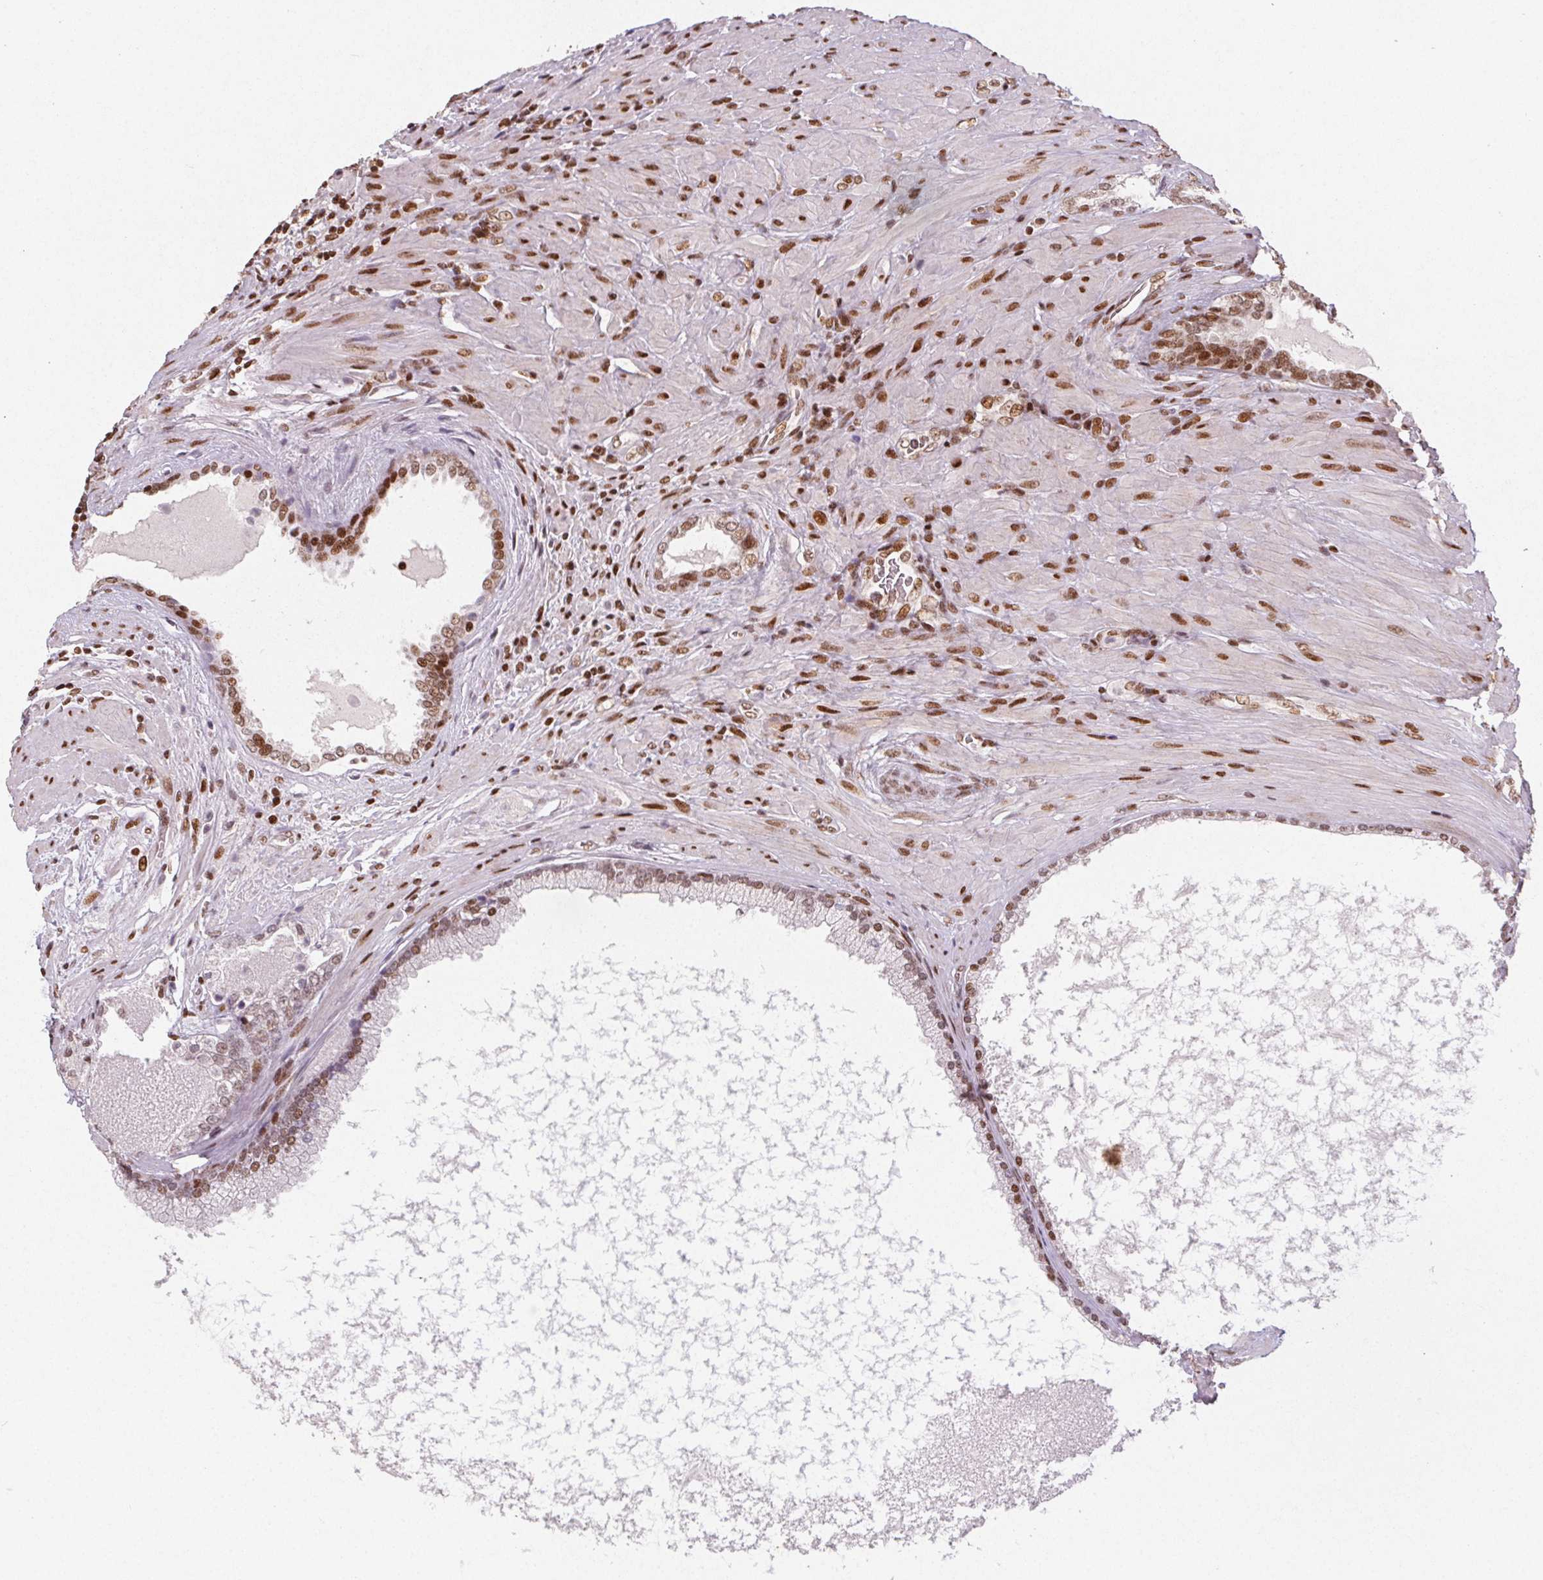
{"staining": {"intensity": "moderate", "quantity": "25%-75%", "location": "nuclear"}, "tissue": "prostate cancer", "cell_type": "Tumor cells", "image_type": "cancer", "snomed": [{"axis": "morphology", "description": "Adenocarcinoma, High grade"}, {"axis": "topography", "description": "Prostate"}], "caption": "Immunohistochemical staining of prostate cancer (adenocarcinoma (high-grade)) demonstrates moderate nuclear protein staining in approximately 25%-75% of tumor cells. (DAB = brown stain, brightfield microscopy at high magnification).", "gene": "KMT2A", "patient": {"sex": "male", "age": 73}}